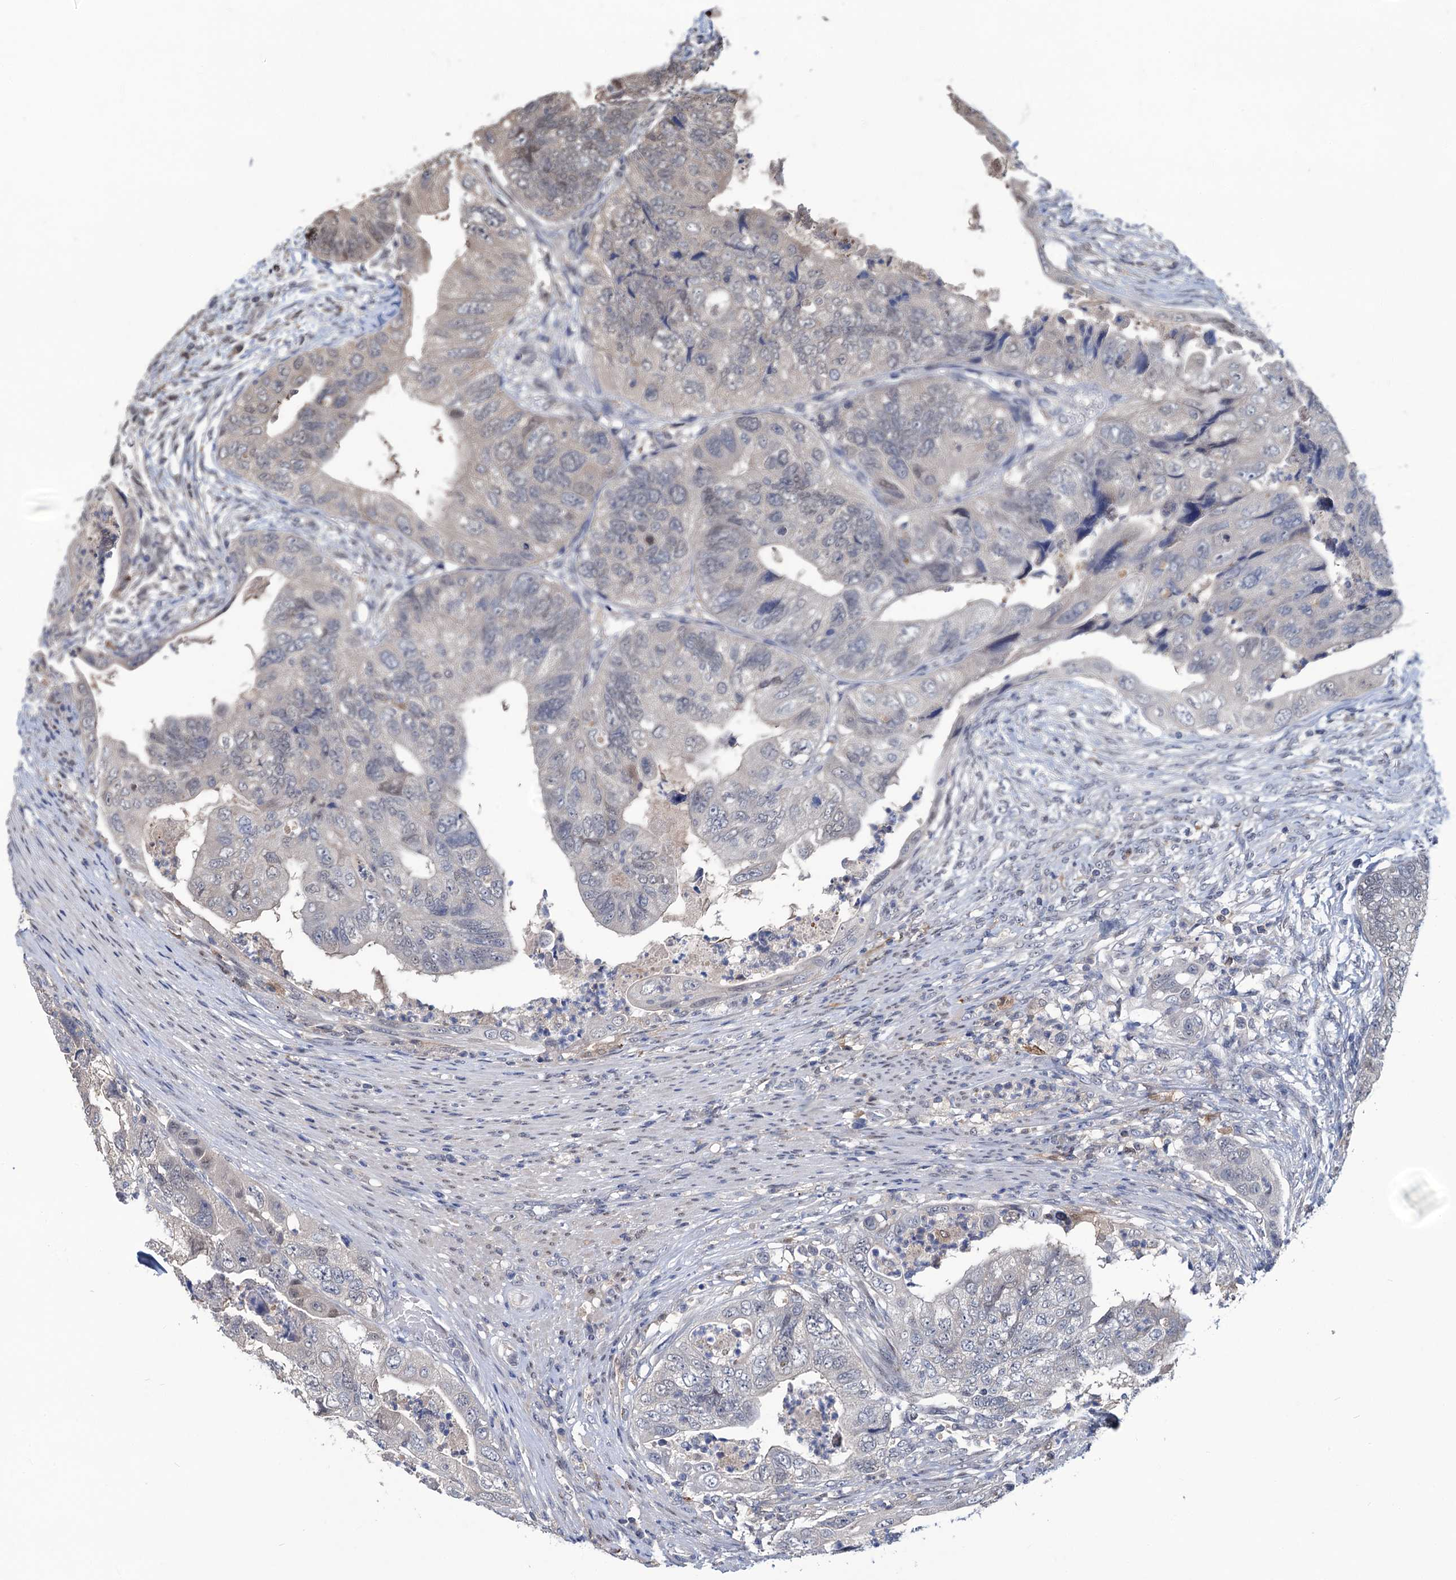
{"staining": {"intensity": "weak", "quantity": "<25%", "location": "cytoplasmic/membranous"}, "tissue": "colorectal cancer", "cell_type": "Tumor cells", "image_type": "cancer", "snomed": [{"axis": "morphology", "description": "Adenocarcinoma, NOS"}, {"axis": "topography", "description": "Rectum"}], "caption": "This histopathology image is of adenocarcinoma (colorectal) stained with immunohistochemistry (IHC) to label a protein in brown with the nuclei are counter-stained blue. There is no staining in tumor cells.", "gene": "RTKN2", "patient": {"sex": "male", "age": 63}}